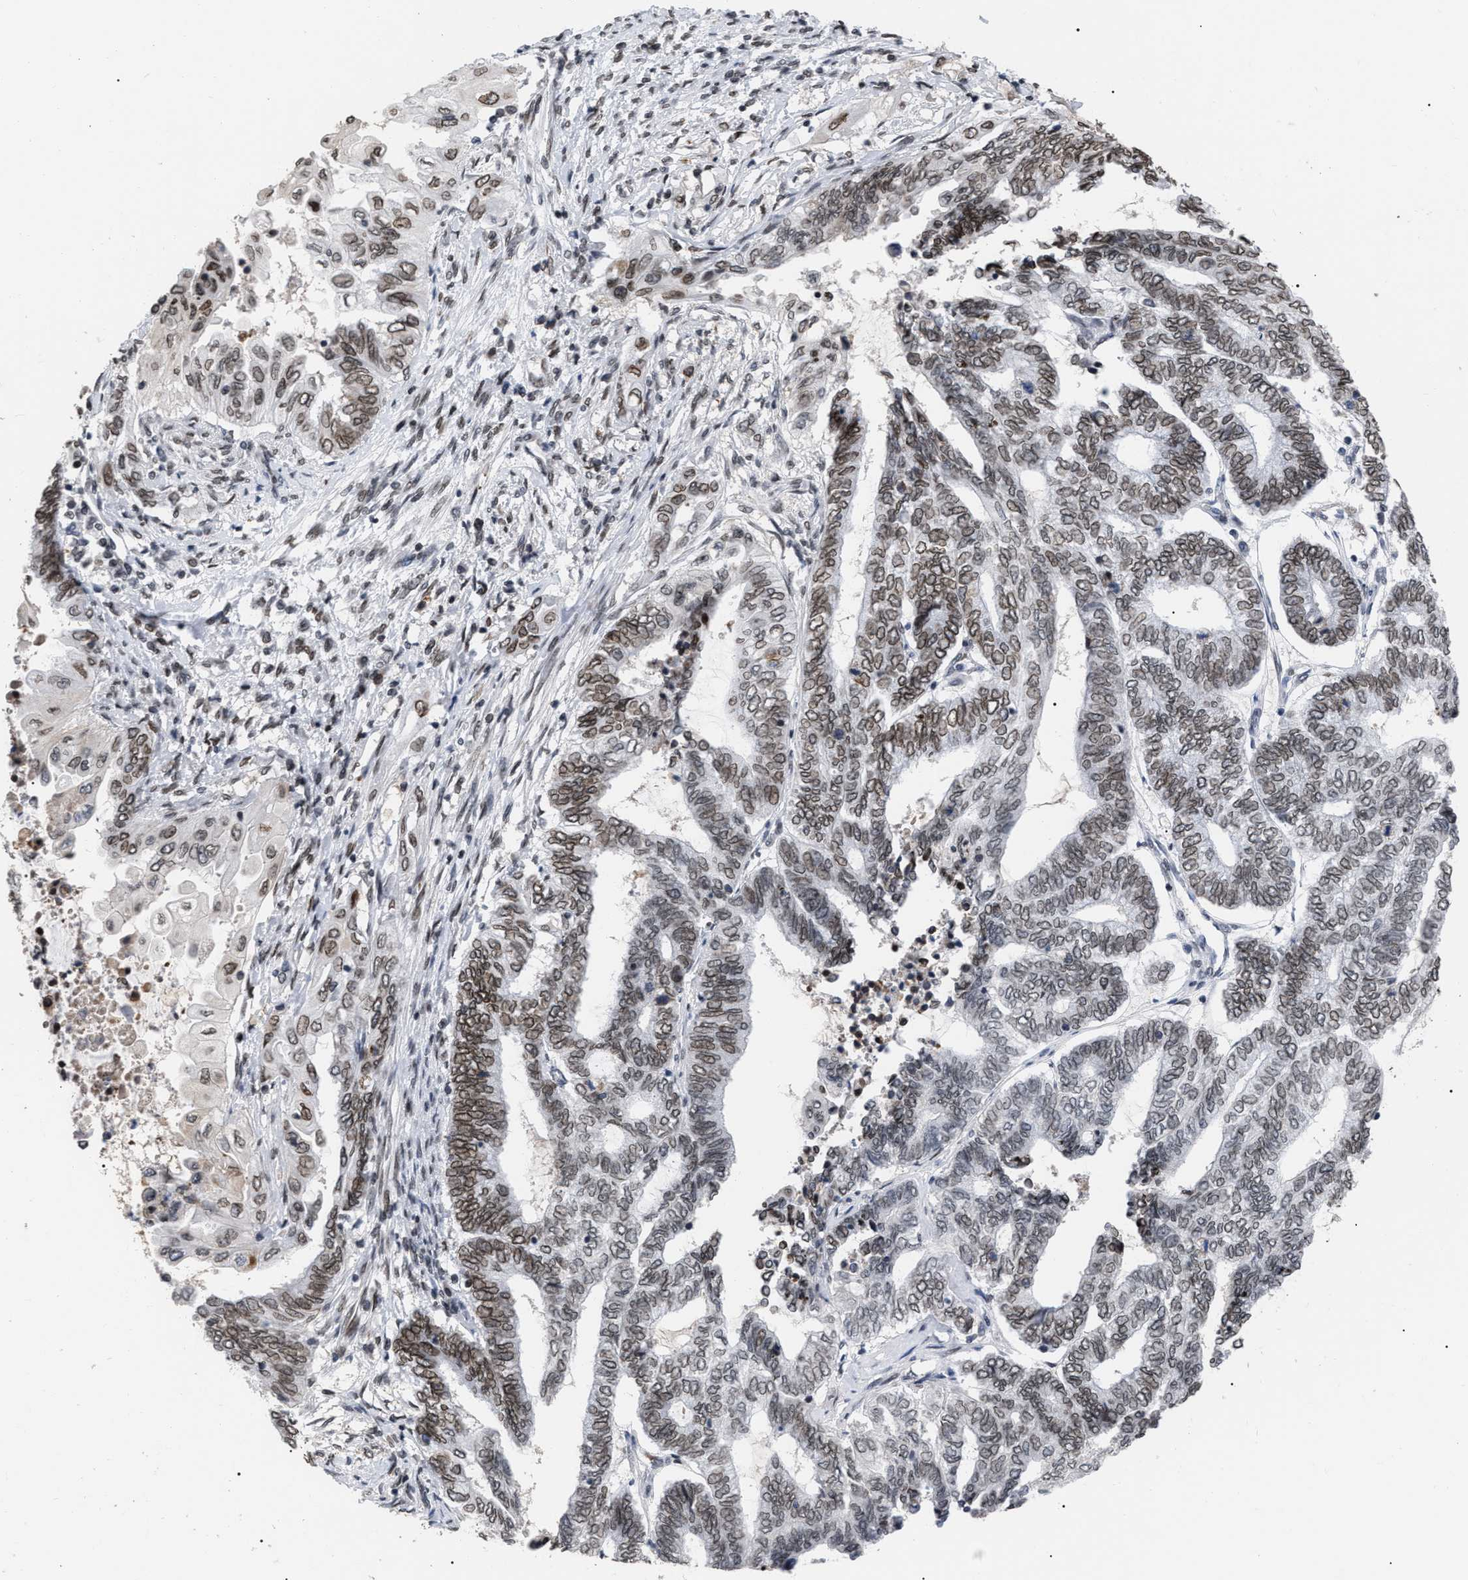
{"staining": {"intensity": "moderate", "quantity": ">75%", "location": "cytoplasmic/membranous,nuclear"}, "tissue": "endometrial cancer", "cell_type": "Tumor cells", "image_type": "cancer", "snomed": [{"axis": "morphology", "description": "Adenocarcinoma, NOS"}, {"axis": "topography", "description": "Uterus"}, {"axis": "topography", "description": "Endometrium"}], "caption": "IHC of endometrial adenocarcinoma exhibits medium levels of moderate cytoplasmic/membranous and nuclear expression in about >75% of tumor cells. (DAB = brown stain, brightfield microscopy at high magnification).", "gene": "TPR", "patient": {"sex": "female", "age": 70}}